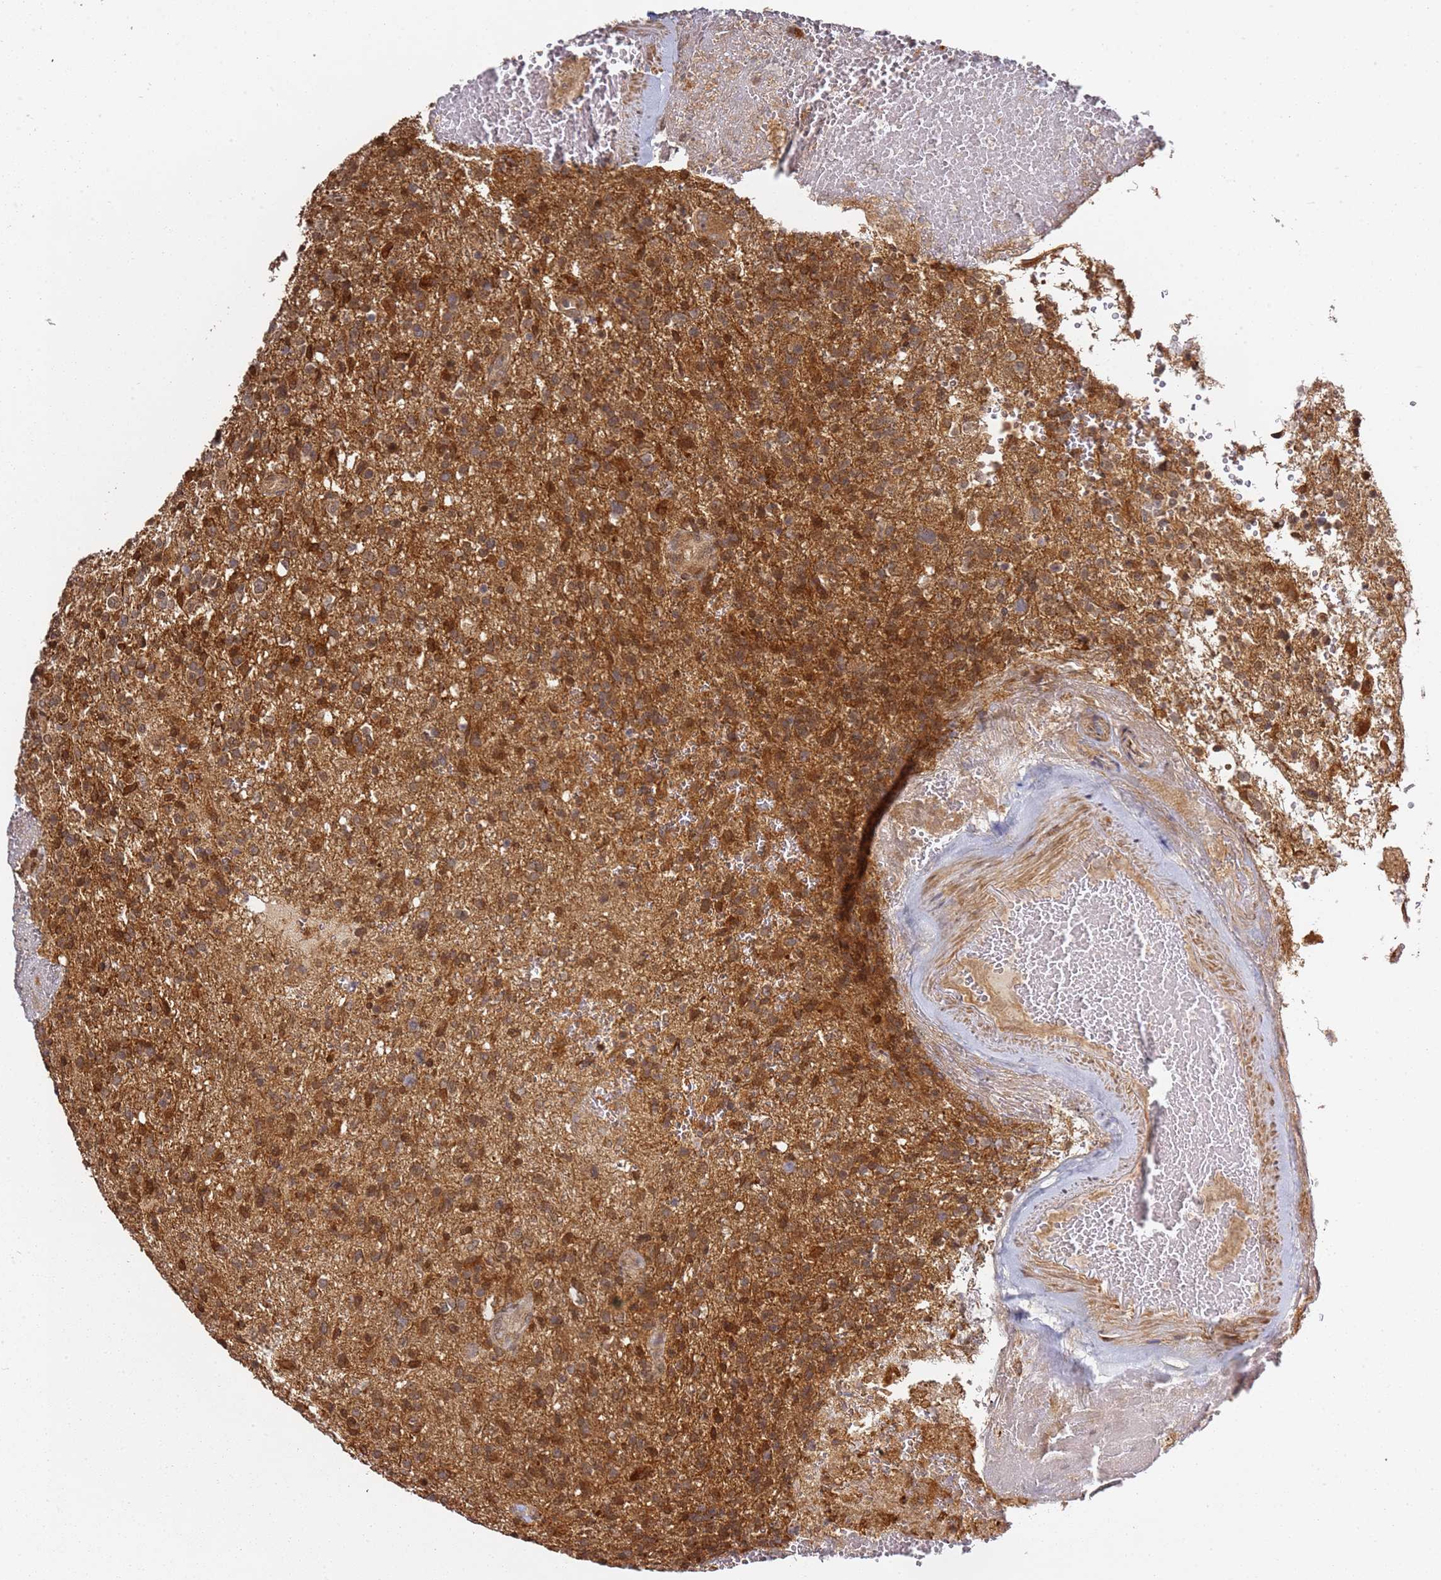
{"staining": {"intensity": "strong", "quantity": ">75%", "location": "cytoplasmic/membranous"}, "tissue": "glioma", "cell_type": "Tumor cells", "image_type": "cancer", "snomed": [{"axis": "morphology", "description": "Glioma, malignant, High grade"}, {"axis": "topography", "description": "Brain"}], "caption": "Tumor cells demonstrate high levels of strong cytoplasmic/membranous staining in about >75% of cells in glioma.", "gene": "PRKAB2", "patient": {"sex": "male", "age": 56}}